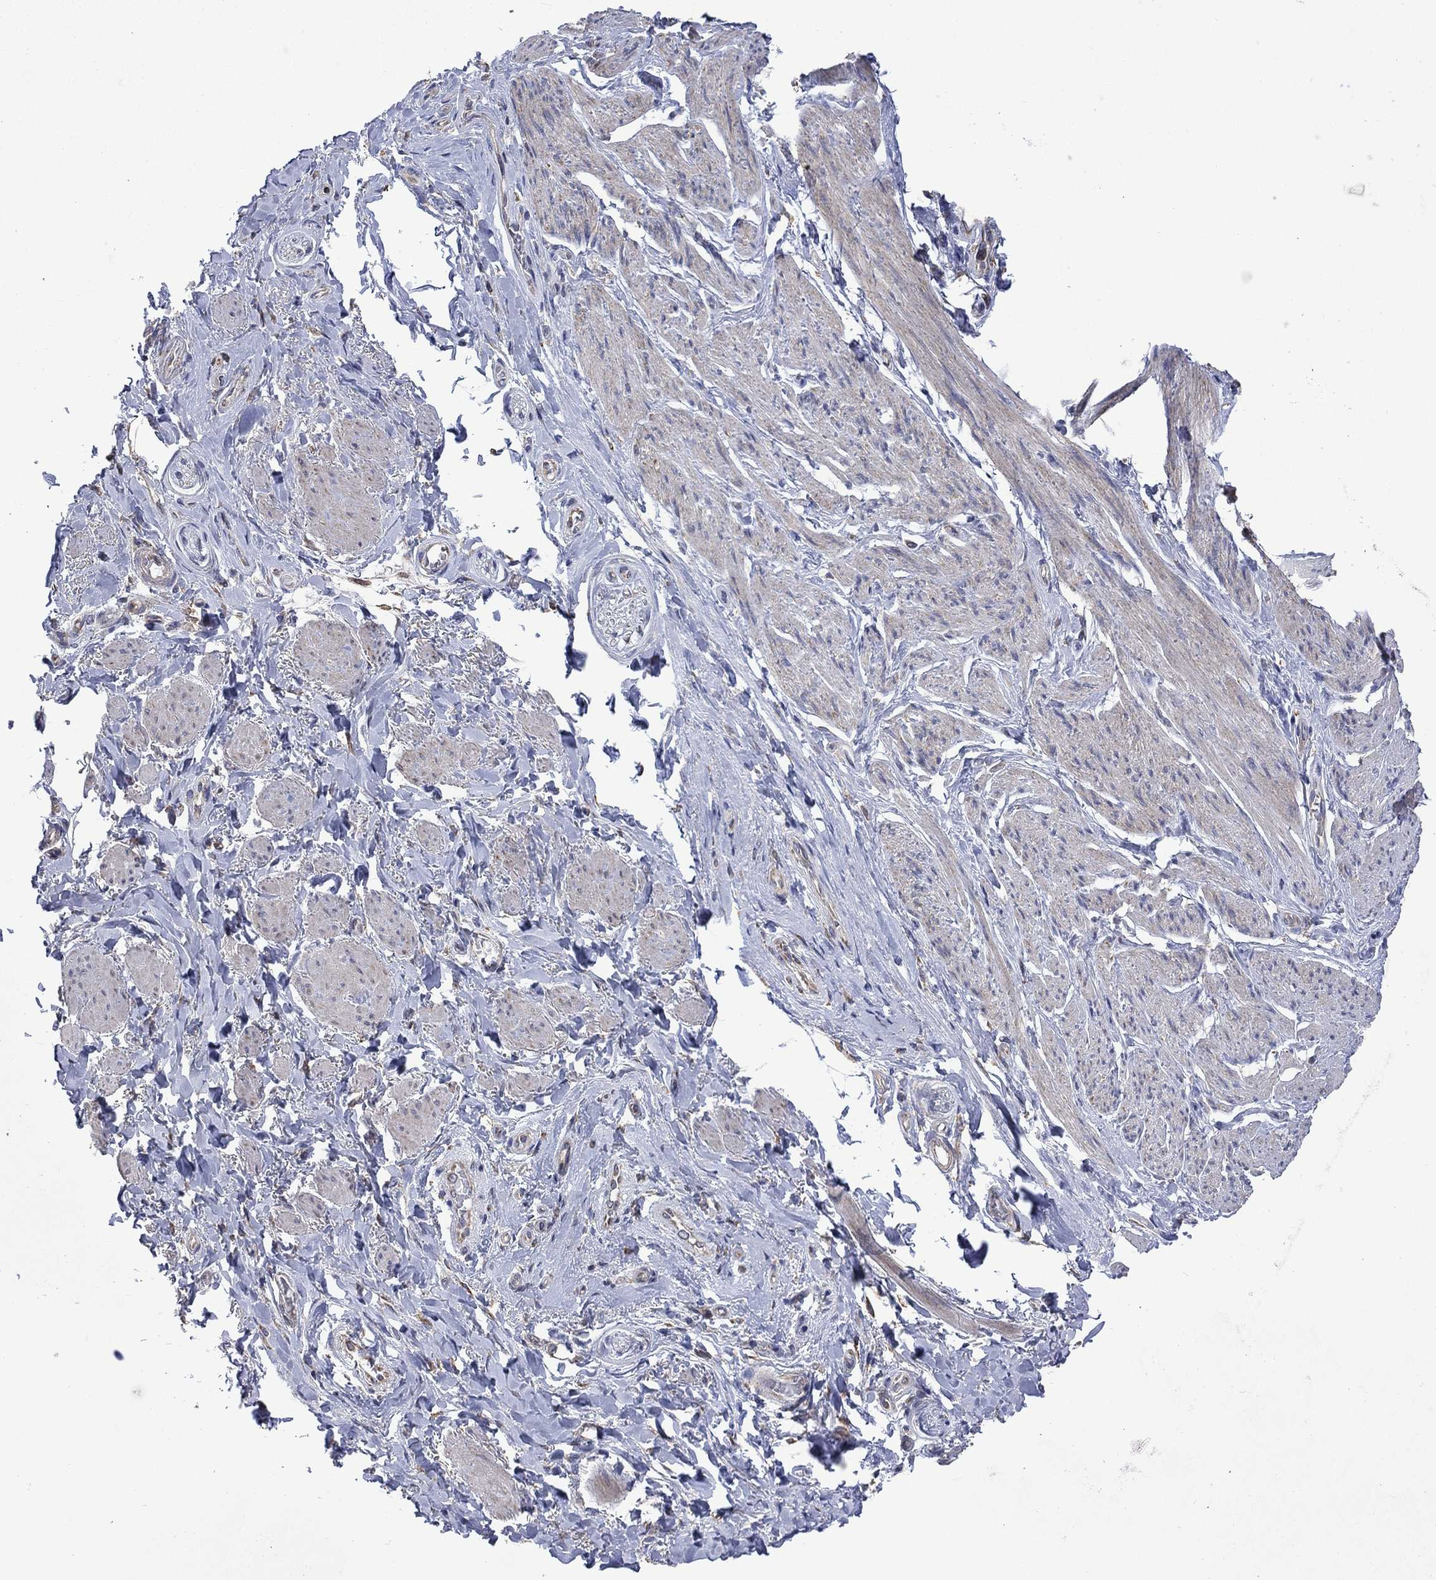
{"staining": {"intensity": "negative", "quantity": "none", "location": "none"}, "tissue": "soft tissue", "cell_type": "Fibroblasts", "image_type": "normal", "snomed": [{"axis": "morphology", "description": "Normal tissue, NOS"}, {"axis": "topography", "description": "Skeletal muscle"}, {"axis": "topography", "description": "Anal"}, {"axis": "topography", "description": "Peripheral nerve tissue"}], "caption": "An IHC micrograph of benign soft tissue is shown. There is no staining in fibroblasts of soft tissue.", "gene": "FURIN", "patient": {"sex": "male", "age": 53}}